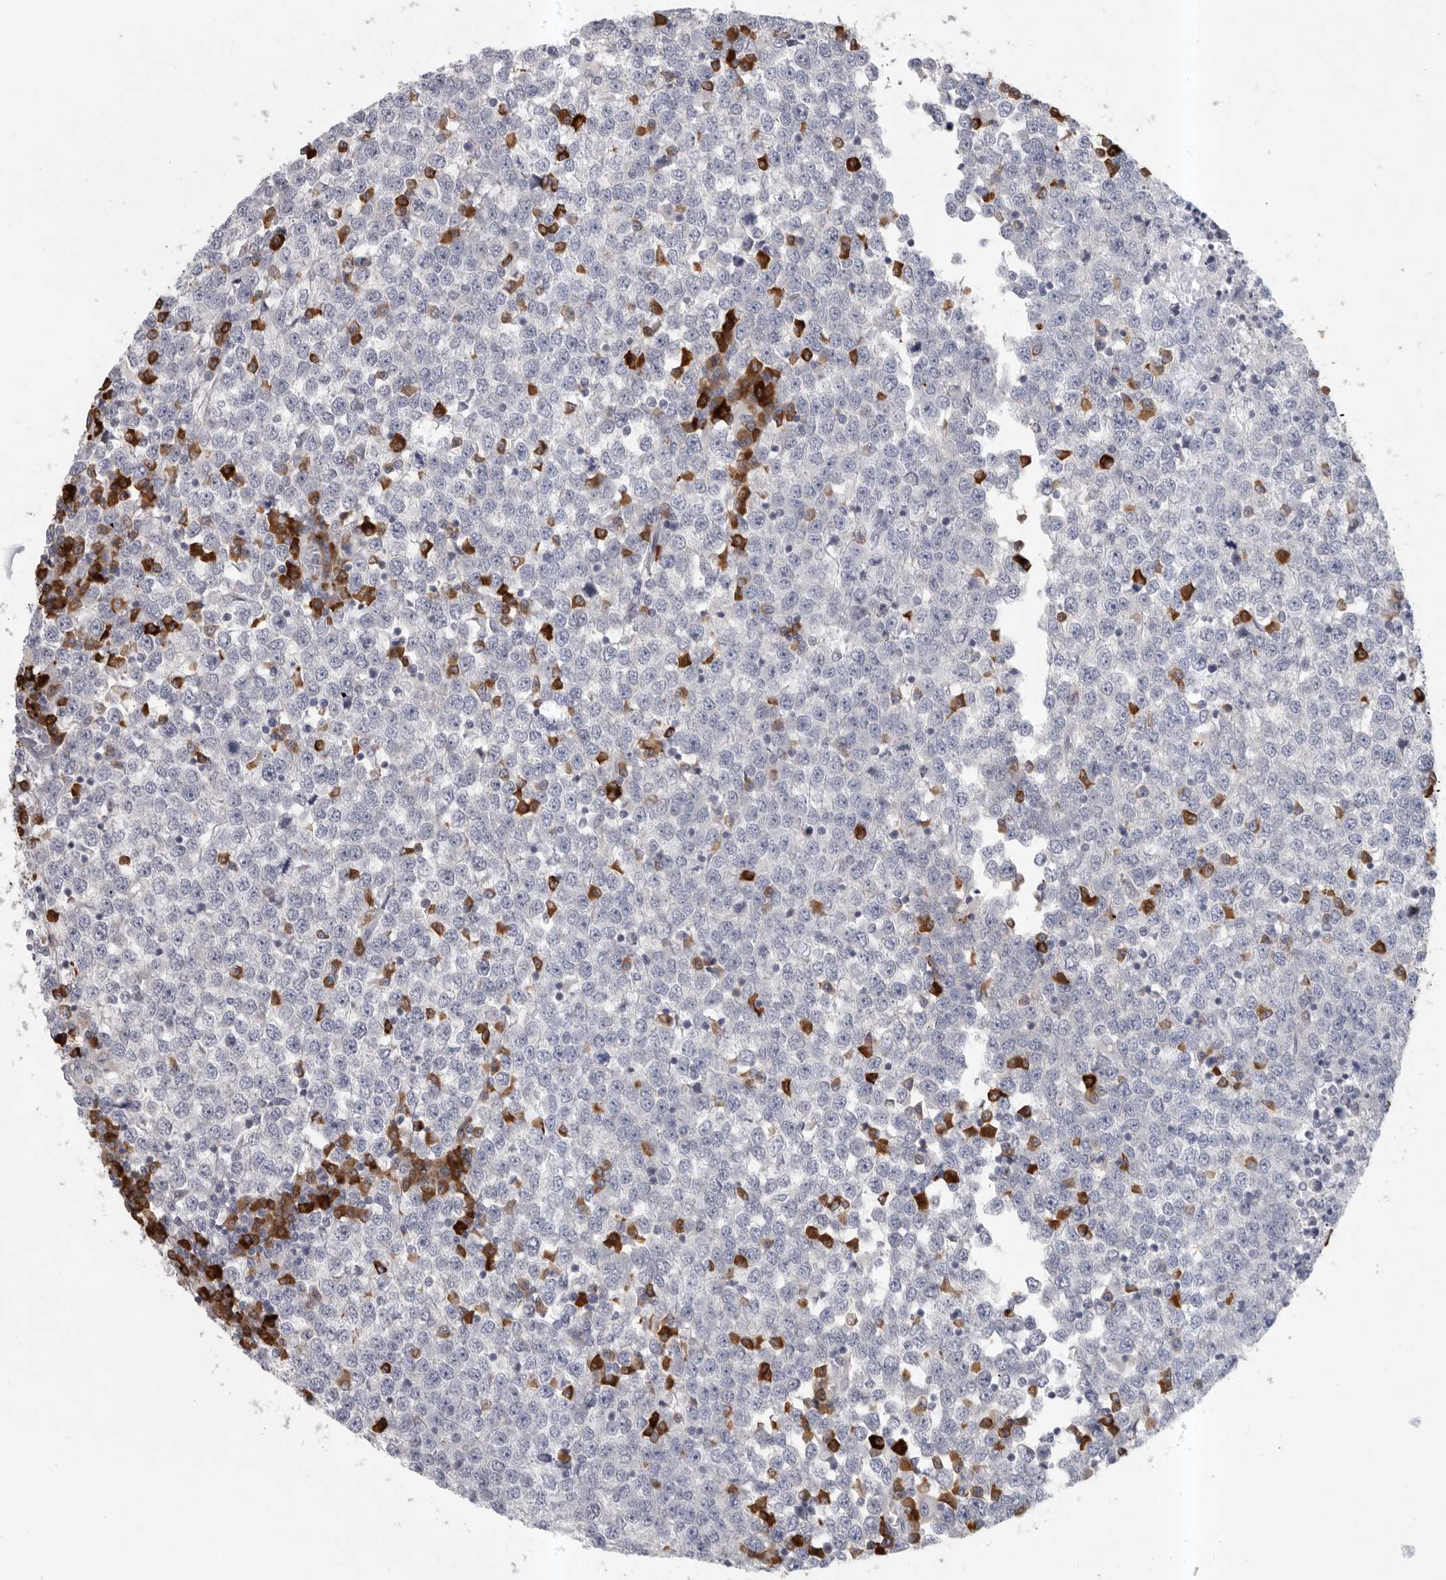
{"staining": {"intensity": "negative", "quantity": "none", "location": "none"}, "tissue": "testis cancer", "cell_type": "Tumor cells", "image_type": "cancer", "snomed": [{"axis": "morphology", "description": "Seminoma, NOS"}, {"axis": "topography", "description": "Testis"}], "caption": "DAB (3,3'-diaminobenzidine) immunohistochemical staining of testis cancer (seminoma) exhibits no significant expression in tumor cells.", "gene": "TMEM69", "patient": {"sex": "male", "age": 65}}